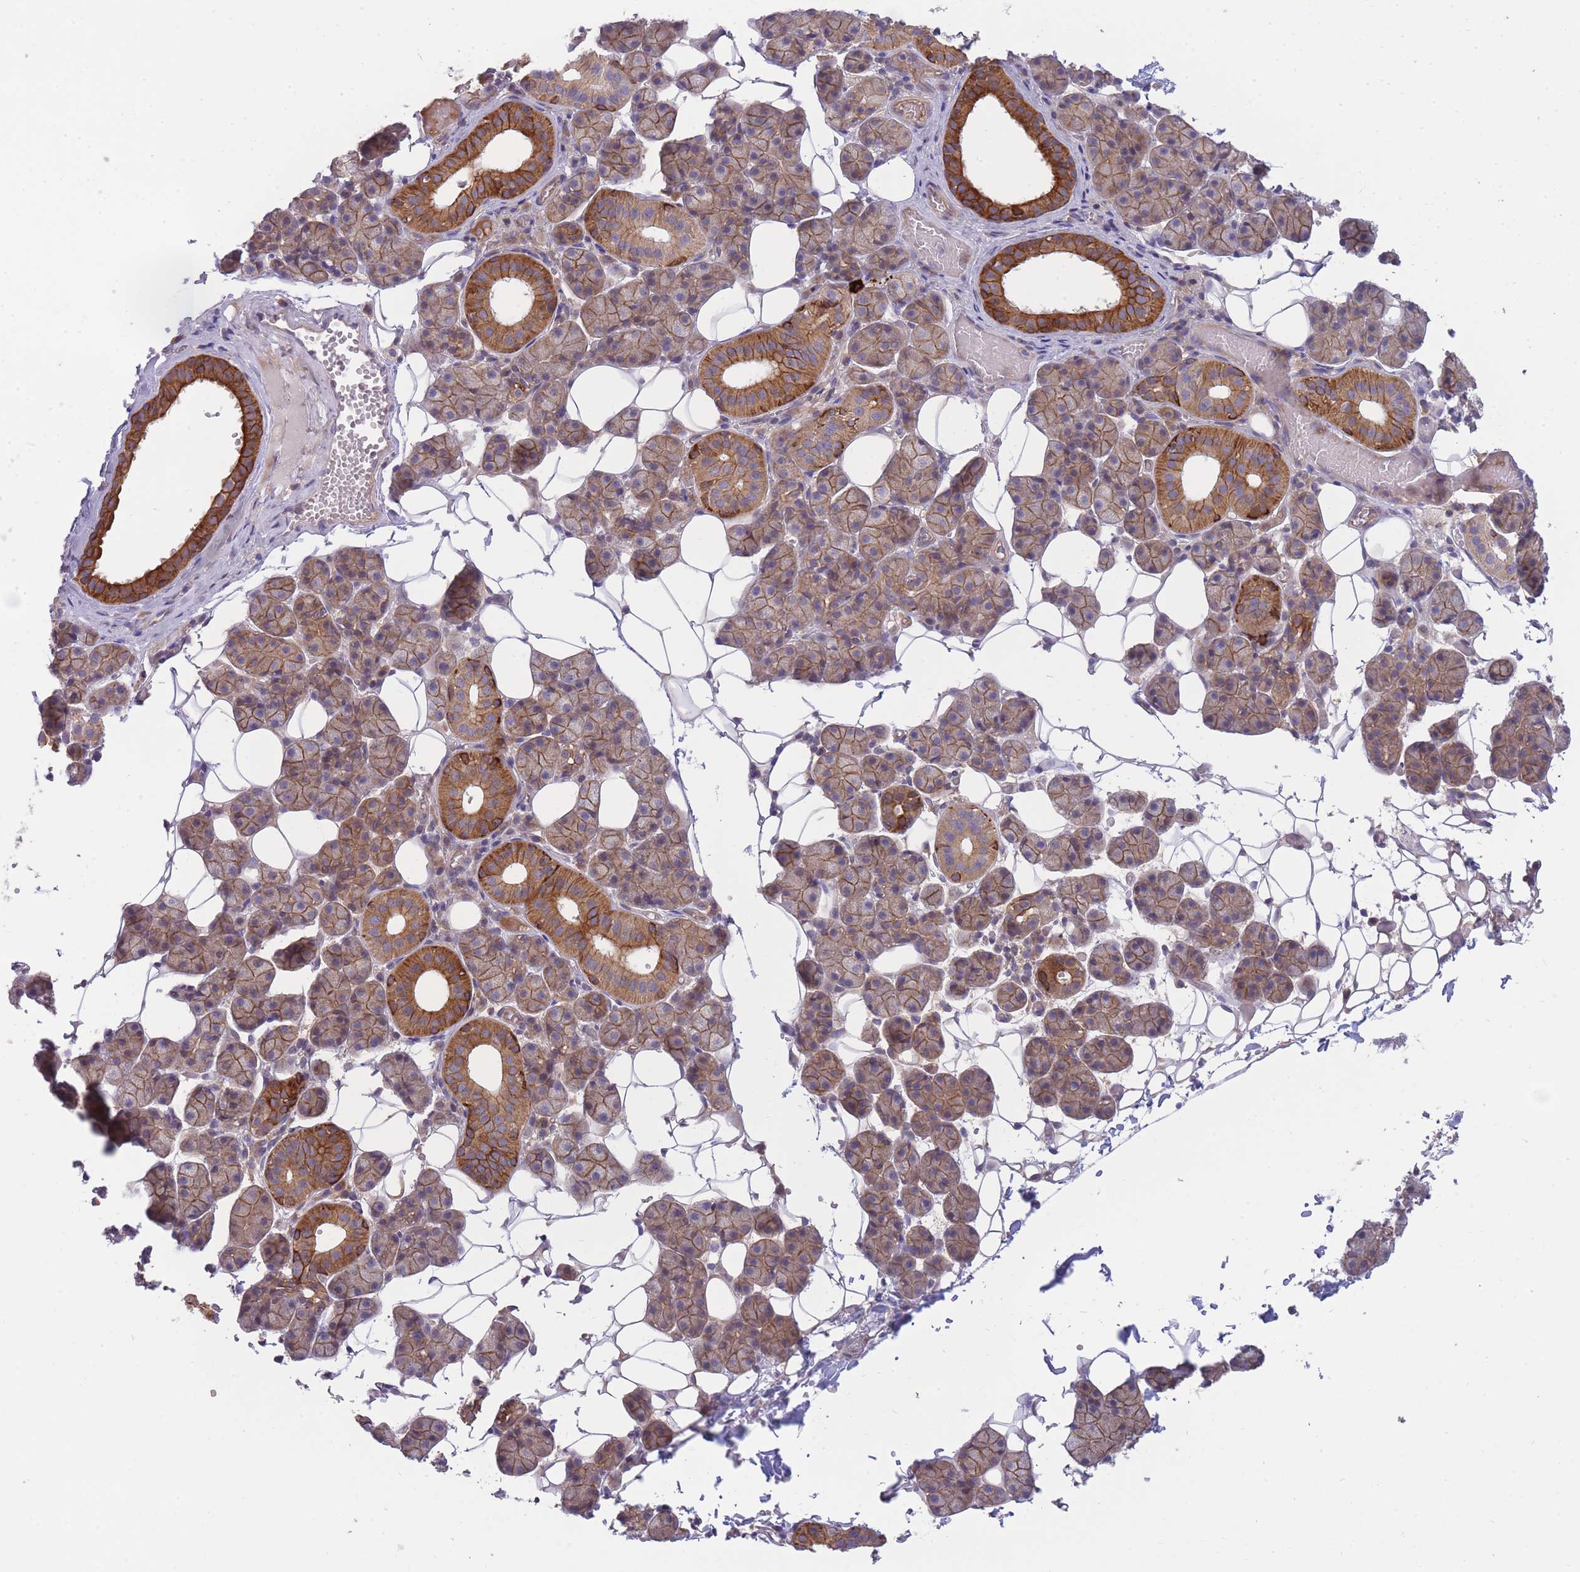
{"staining": {"intensity": "moderate", "quantity": "25%-75%", "location": "cytoplasmic/membranous"}, "tissue": "salivary gland", "cell_type": "Glandular cells", "image_type": "normal", "snomed": [{"axis": "morphology", "description": "Normal tissue, NOS"}, {"axis": "topography", "description": "Salivary gland"}], "caption": "Brown immunohistochemical staining in benign human salivary gland demonstrates moderate cytoplasmic/membranous staining in about 25%-75% of glandular cells.", "gene": "PFDN6", "patient": {"sex": "female", "age": 33}}